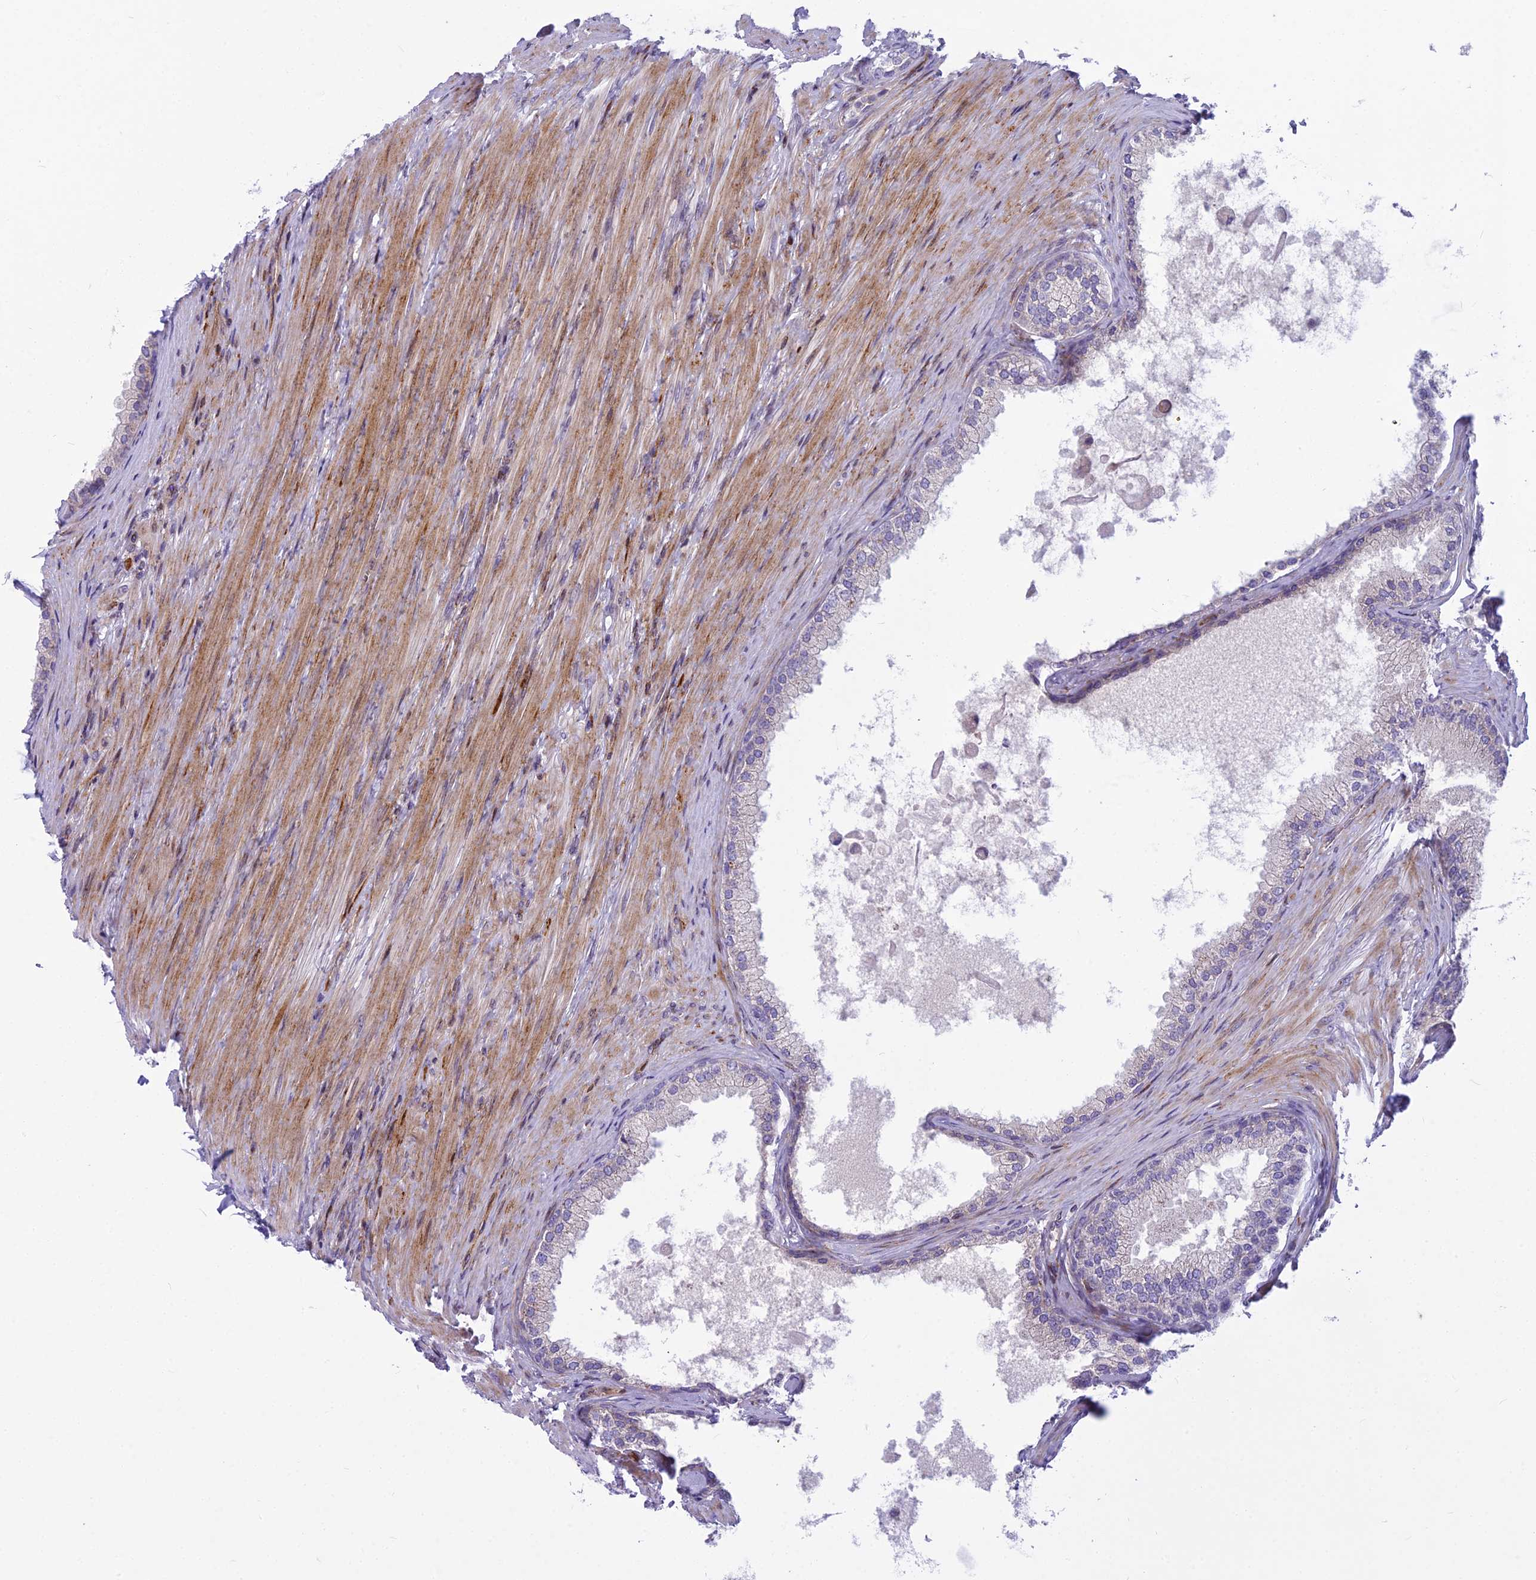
{"staining": {"intensity": "moderate", "quantity": "<25%", "location": "cytoplasmic/membranous"}, "tissue": "prostate", "cell_type": "Glandular cells", "image_type": "normal", "snomed": [{"axis": "morphology", "description": "Normal tissue, NOS"}, {"axis": "topography", "description": "Prostate"}], "caption": "A histopathology image showing moderate cytoplasmic/membranous staining in approximately <25% of glandular cells in benign prostate, as visualized by brown immunohistochemical staining.", "gene": "PCDHB14", "patient": {"sex": "male", "age": 76}}